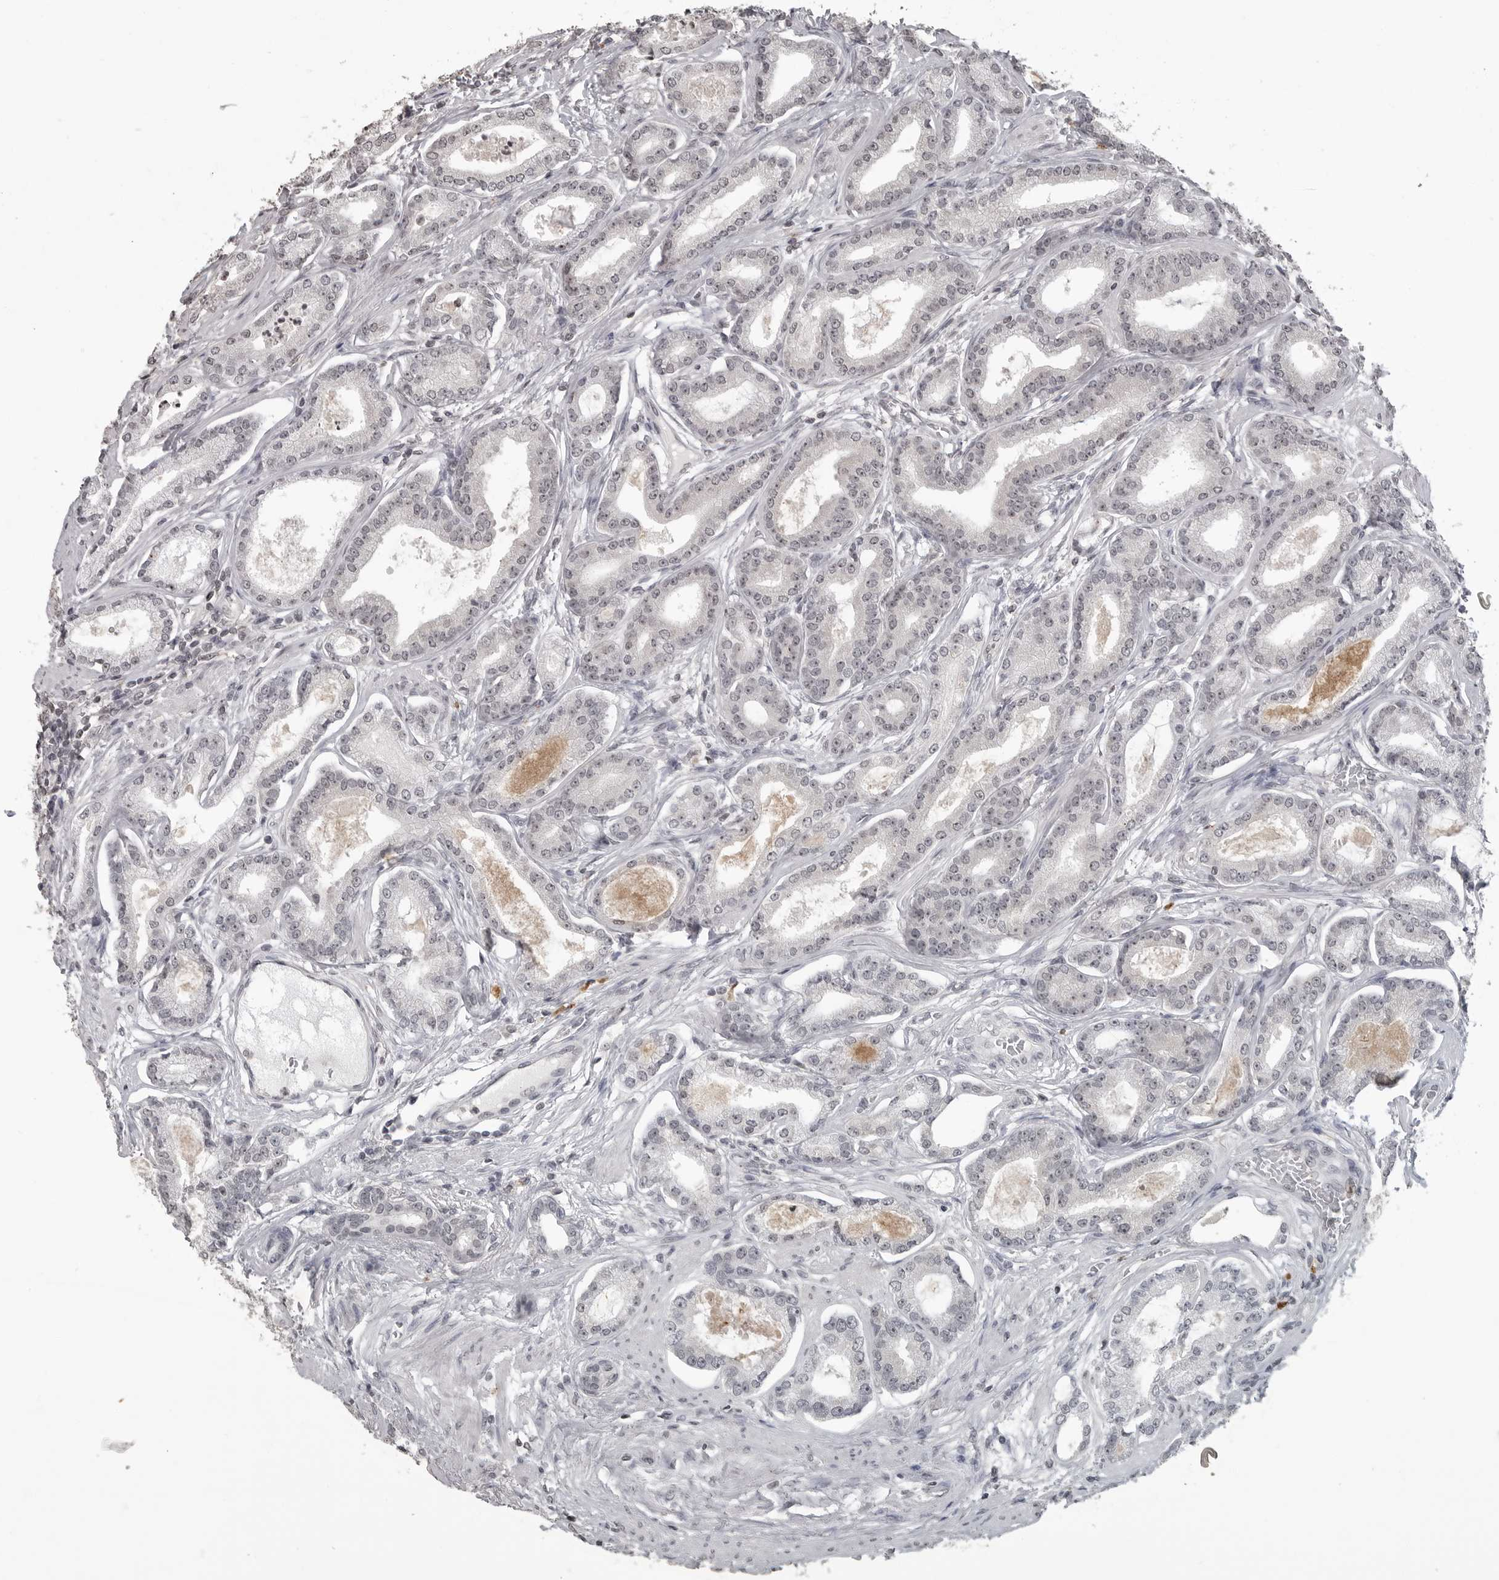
{"staining": {"intensity": "negative", "quantity": "none", "location": "none"}, "tissue": "prostate cancer", "cell_type": "Tumor cells", "image_type": "cancer", "snomed": [{"axis": "morphology", "description": "Adenocarcinoma, Low grade"}, {"axis": "topography", "description": "Prostate"}], "caption": "Immunohistochemistry micrograph of neoplastic tissue: human prostate adenocarcinoma (low-grade) stained with DAB (3,3'-diaminobenzidine) exhibits no significant protein positivity in tumor cells. (IHC, brightfield microscopy, high magnification).", "gene": "DDX54", "patient": {"sex": "male", "age": 60}}